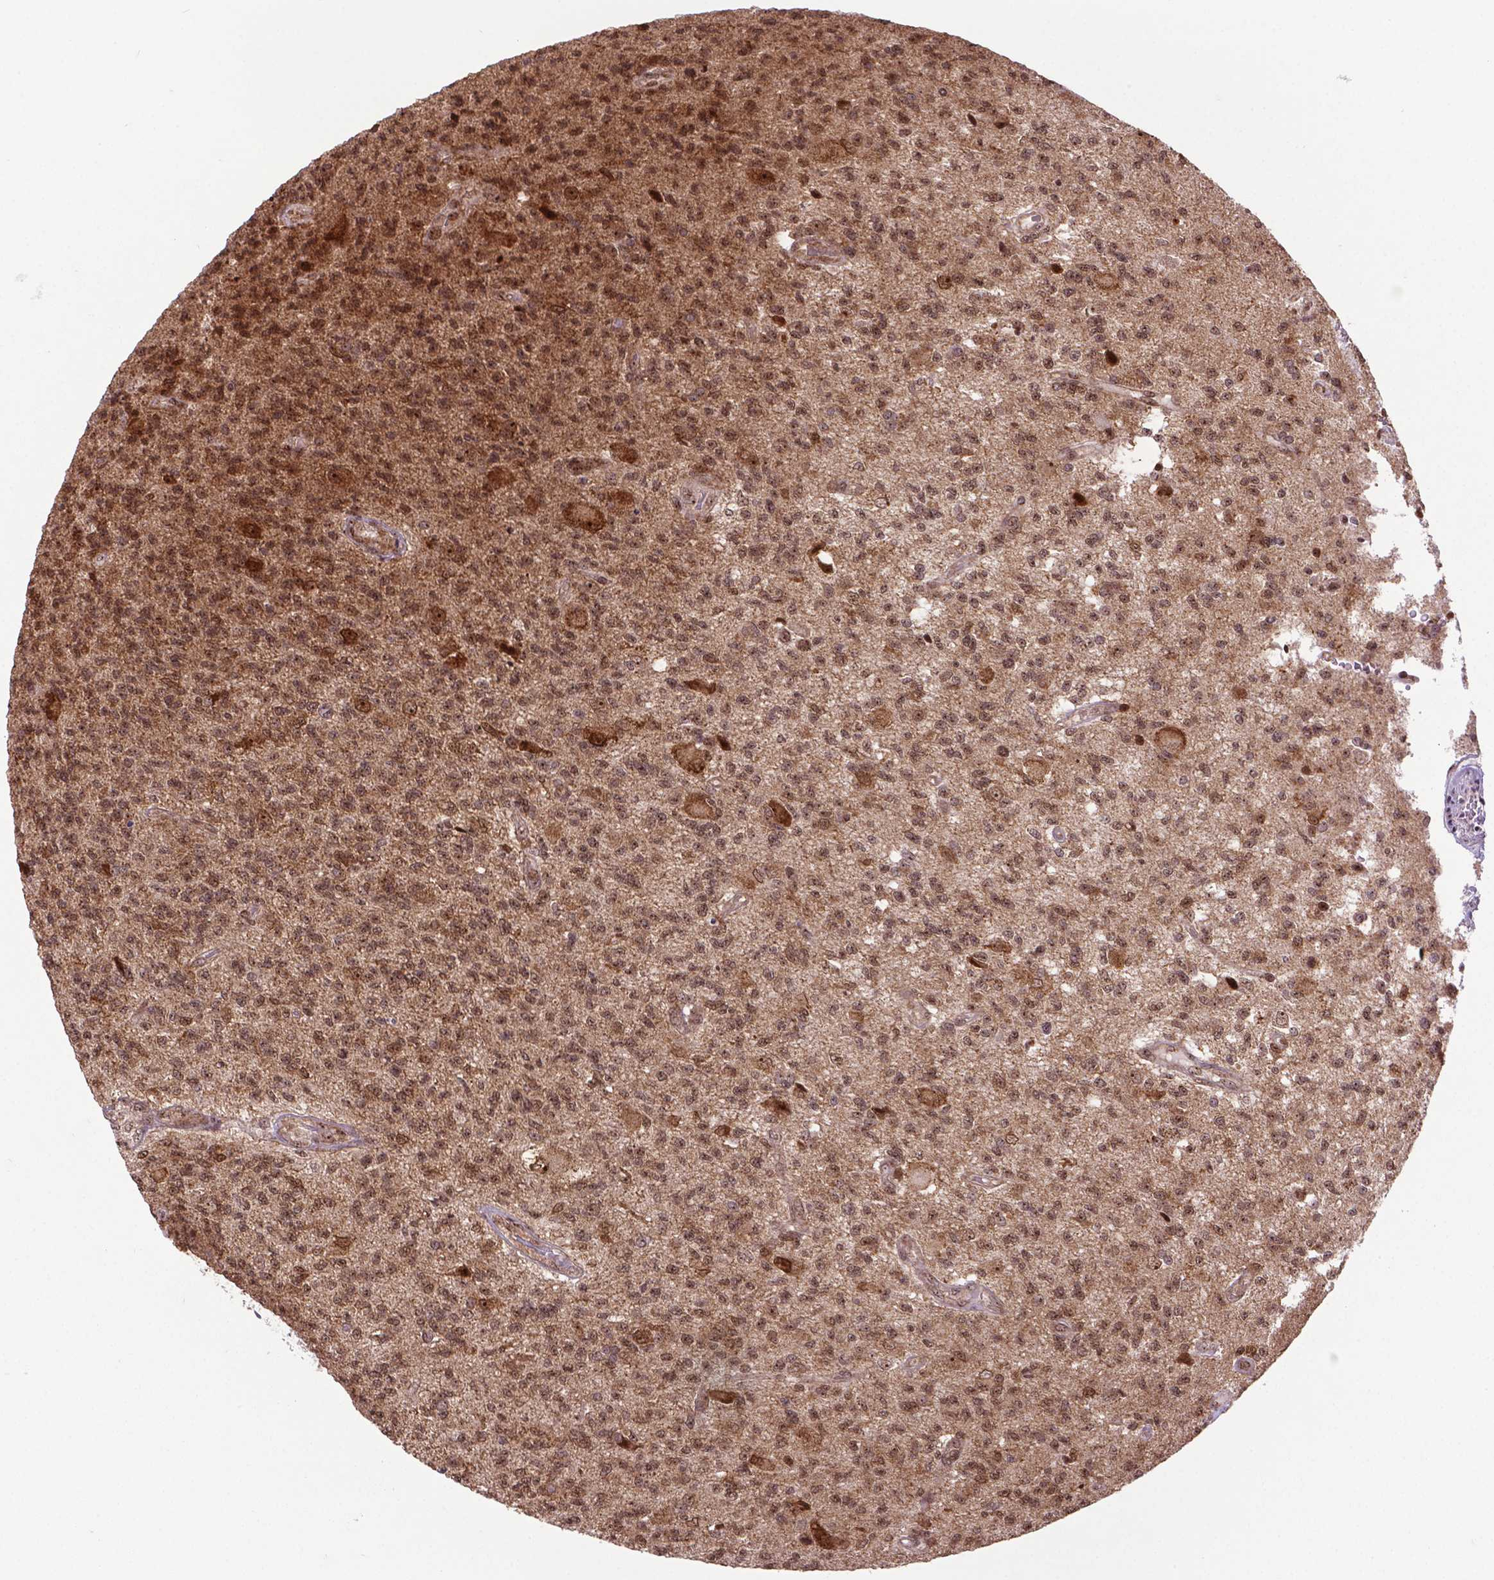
{"staining": {"intensity": "moderate", "quantity": ">75%", "location": "nuclear"}, "tissue": "glioma", "cell_type": "Tumor cells", "image_type": "cancer", "snomed": [{"axis": "morphology", "description": "Glioma, malignant, High grade"}, {"axis": "topography", "description": "Brain"}], "caption": "Moderate nuclear protein staining is appreciated in about >75% of tumor cells in glioma.", "gene": "CSNK2A1", "patient": {"sex": "male", "age": 56}}